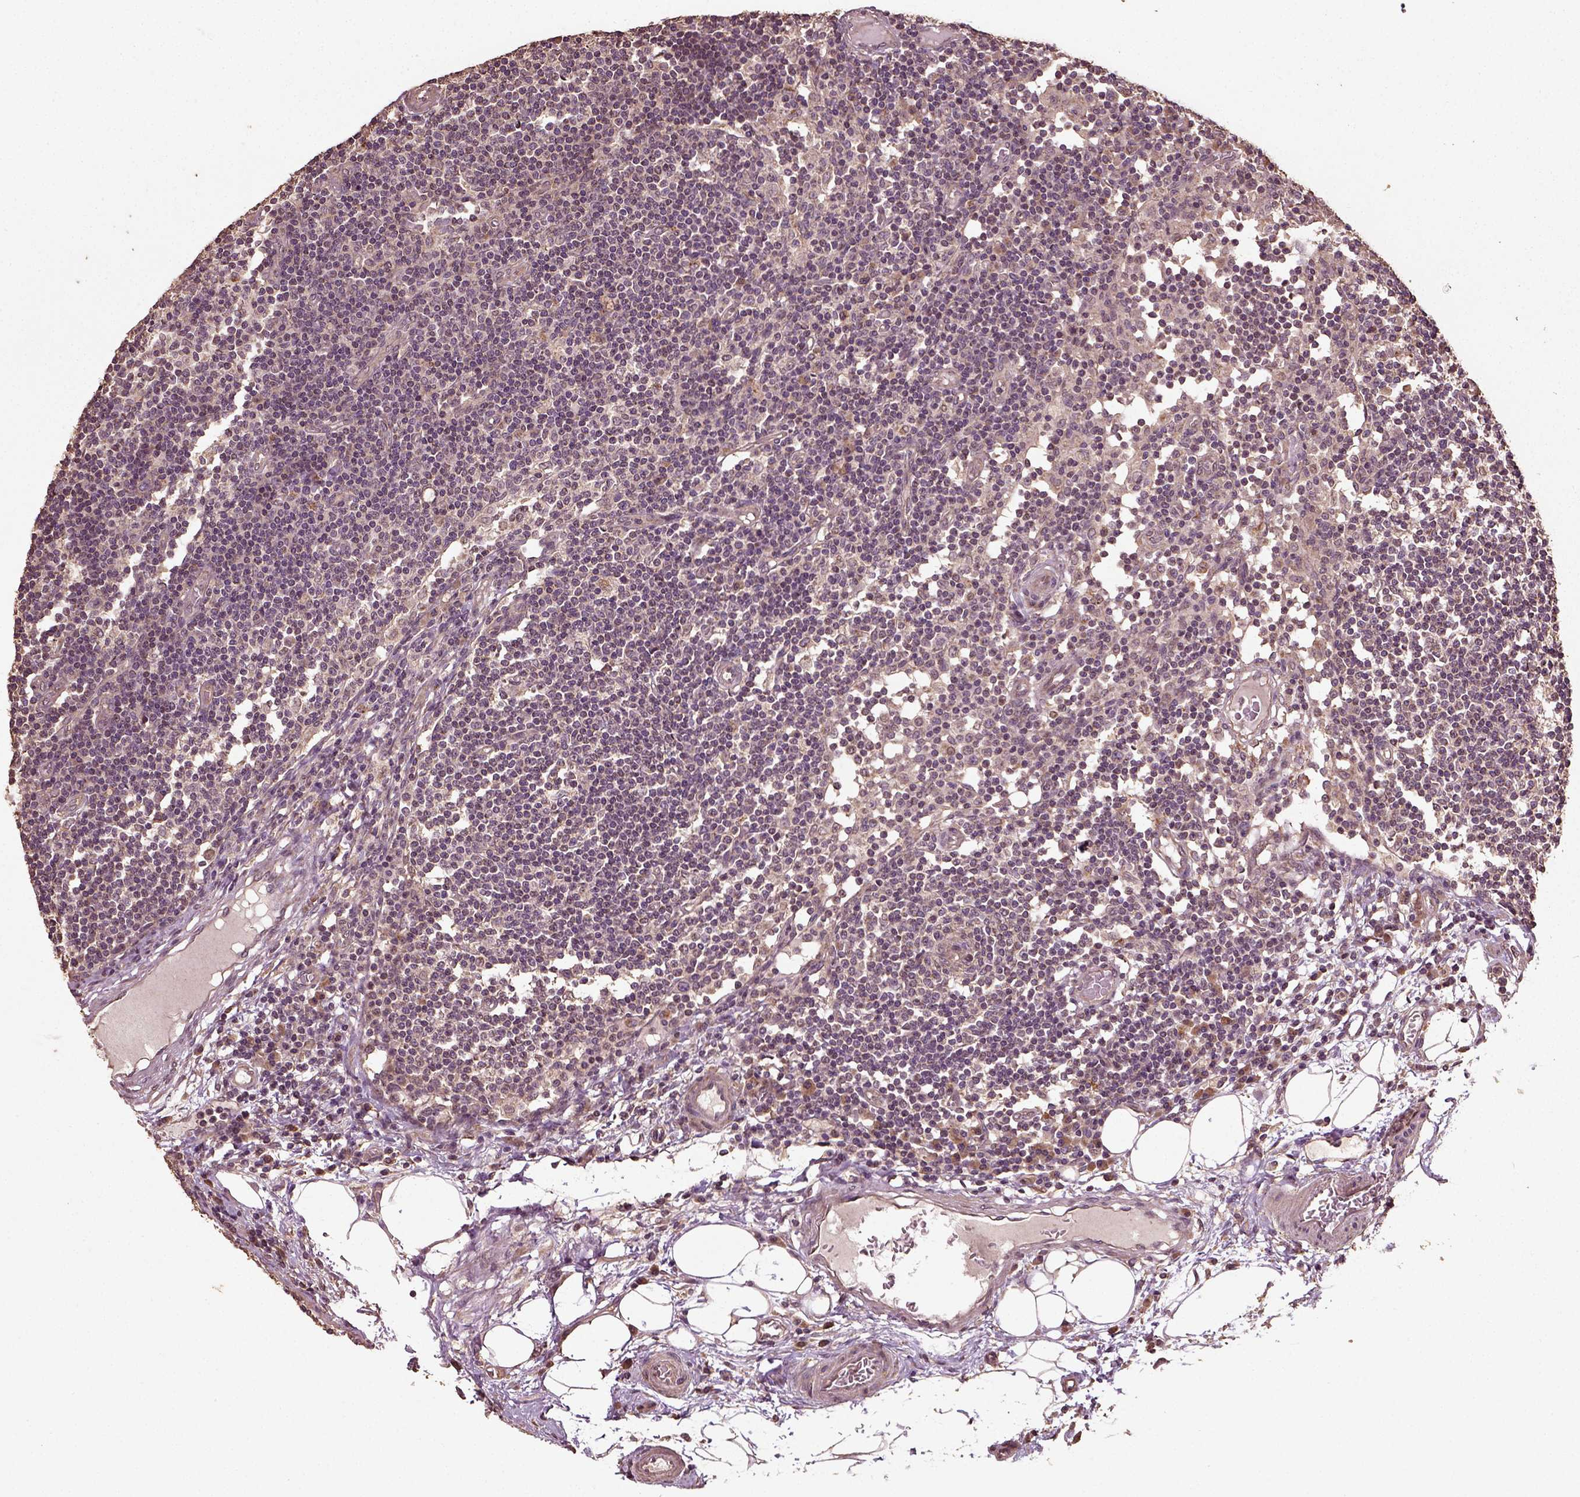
{"staining": {"intensity": "moderate", "quantity": "<25%", "location": "cytoplasmic/membranous"}, "tissue": "lymph node", "cell_type": "Non-germinal center cells", "image_type": "normal", "snomed": [{"axis": "morphology", "description": "Normal tissue, NOS"}, {"axis": "topography", "description": "Lymph node"}], "caption": "Immunohistochemistry (IHC) histopathology image of benign lymph node stained for a protein (brown), which demonstrates low levels of moderate cytoplasmic/membranous positivity in about <25% of non-germinal center cells.", "gene": "ERV3", "patient": {"sex": "female", "age": 72}}